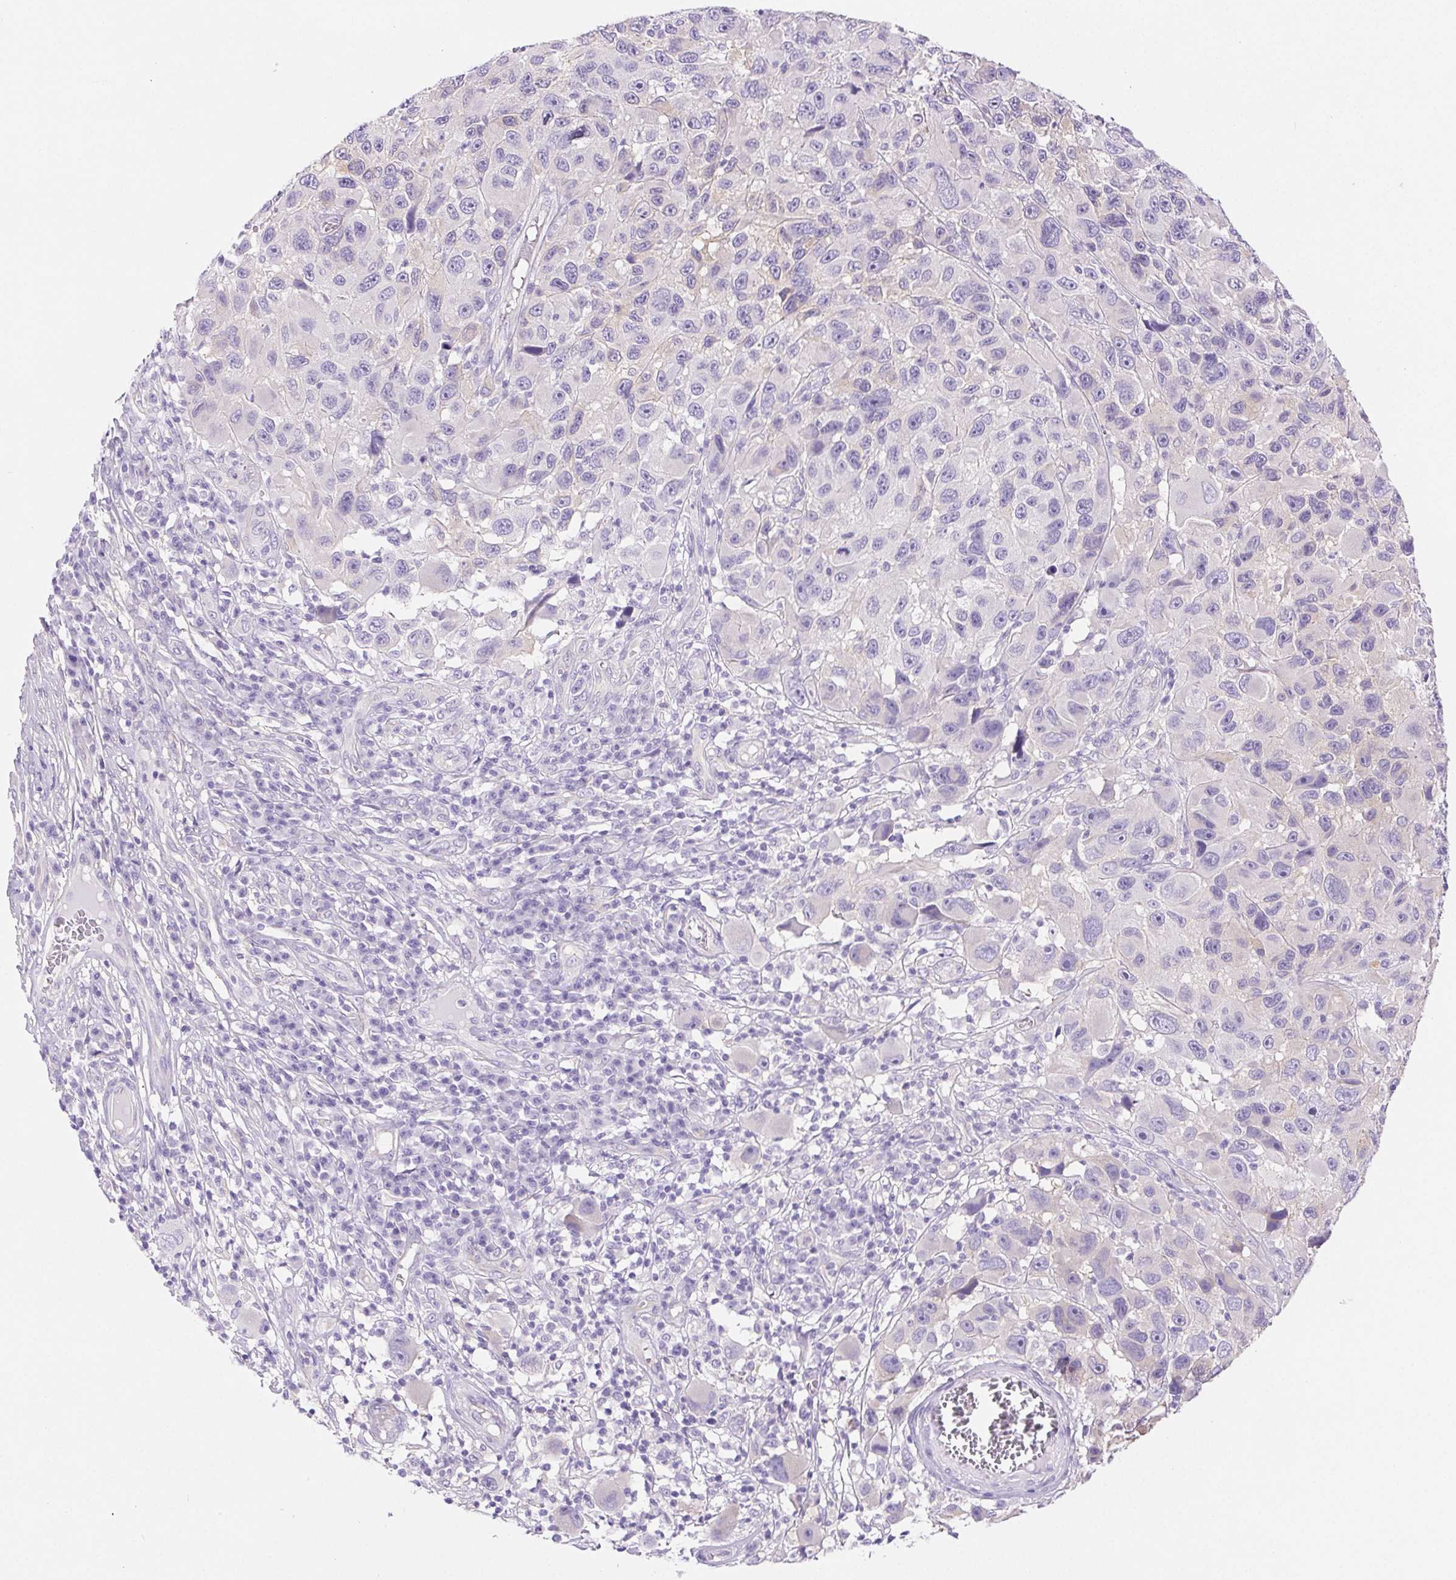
{"staining": {"intensity": "negative", "quantity": "none", "location": "none"}, "tissue": "melanoma", "cell_type": "Tumor cells", "image_type": "cancer", "snomed": [{"axis": "morphology", "description": "Malignant melanoma, NOS"}, {"axis": "topography", "description": "Skin"}], "caption": "The micrograph exhibits no significant expression in tumor cells of malignant melanoma.", "gene": "PNLIP", "patient": {"sex": "male", "age": 53}}